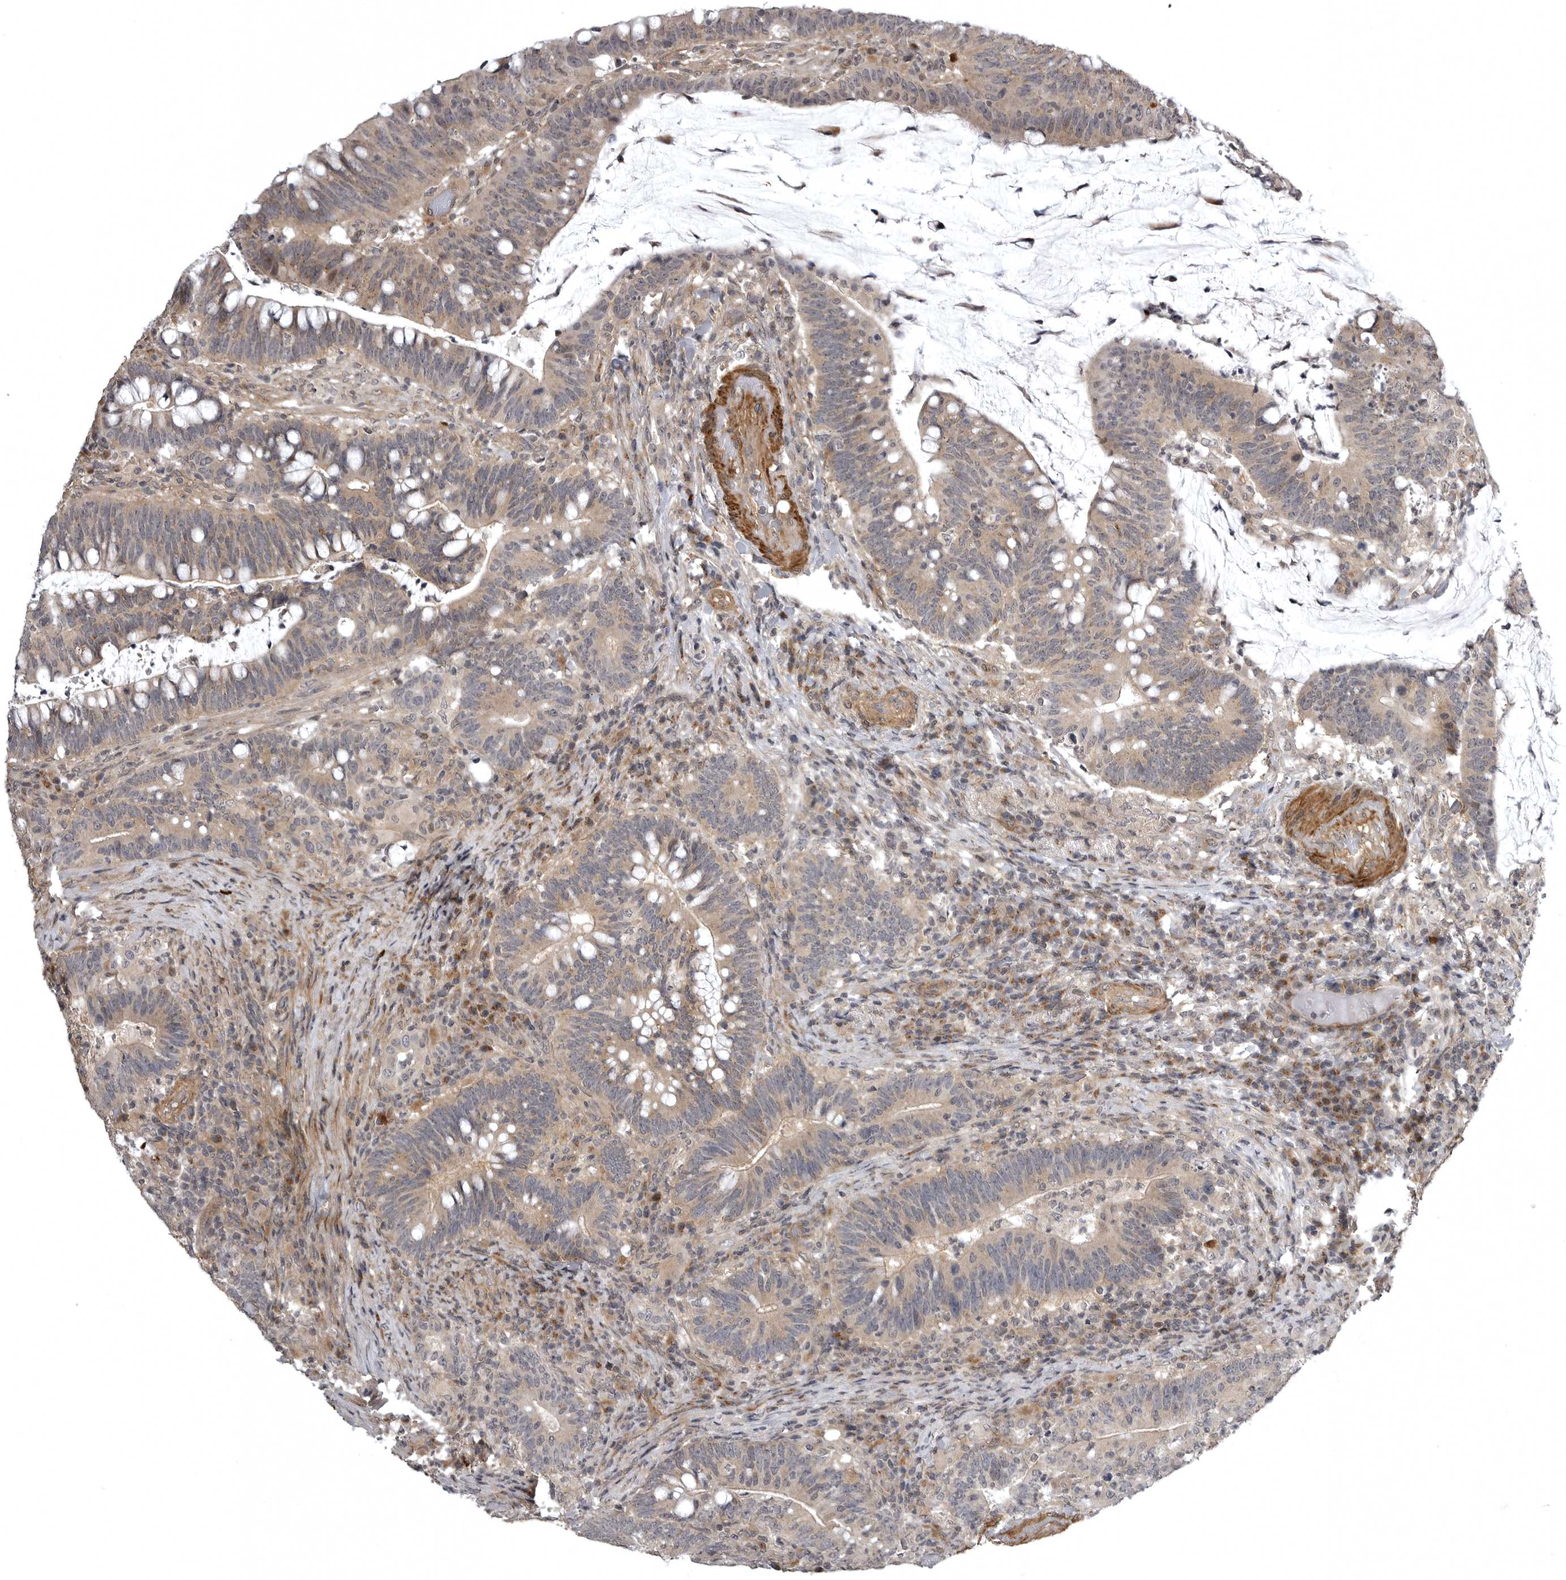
{"staining": {"intensity": "moderate", "quantity": ">75%", "location": "cytoplasmic/membranous"}, "tissue": "colorectal cancer", "cell_type": "Tumor cells", "image_type": "cancer", "snomed": [{"axis": "morphology", "description": "Adenocarcinoma, NOS"}, {"axis": "topography", "description": "Colon"}], "caption": "Immunohistochemistry micrograph of colorectal cancer (adenocarcinoma) stained for a protein (brown), which exhibits medium levels of moderate cytoplasmic/membranous positivity in approximately >75% of tumor cells.", "gene": "SNX16", "patient": {"sex": "female", "age": 66}}